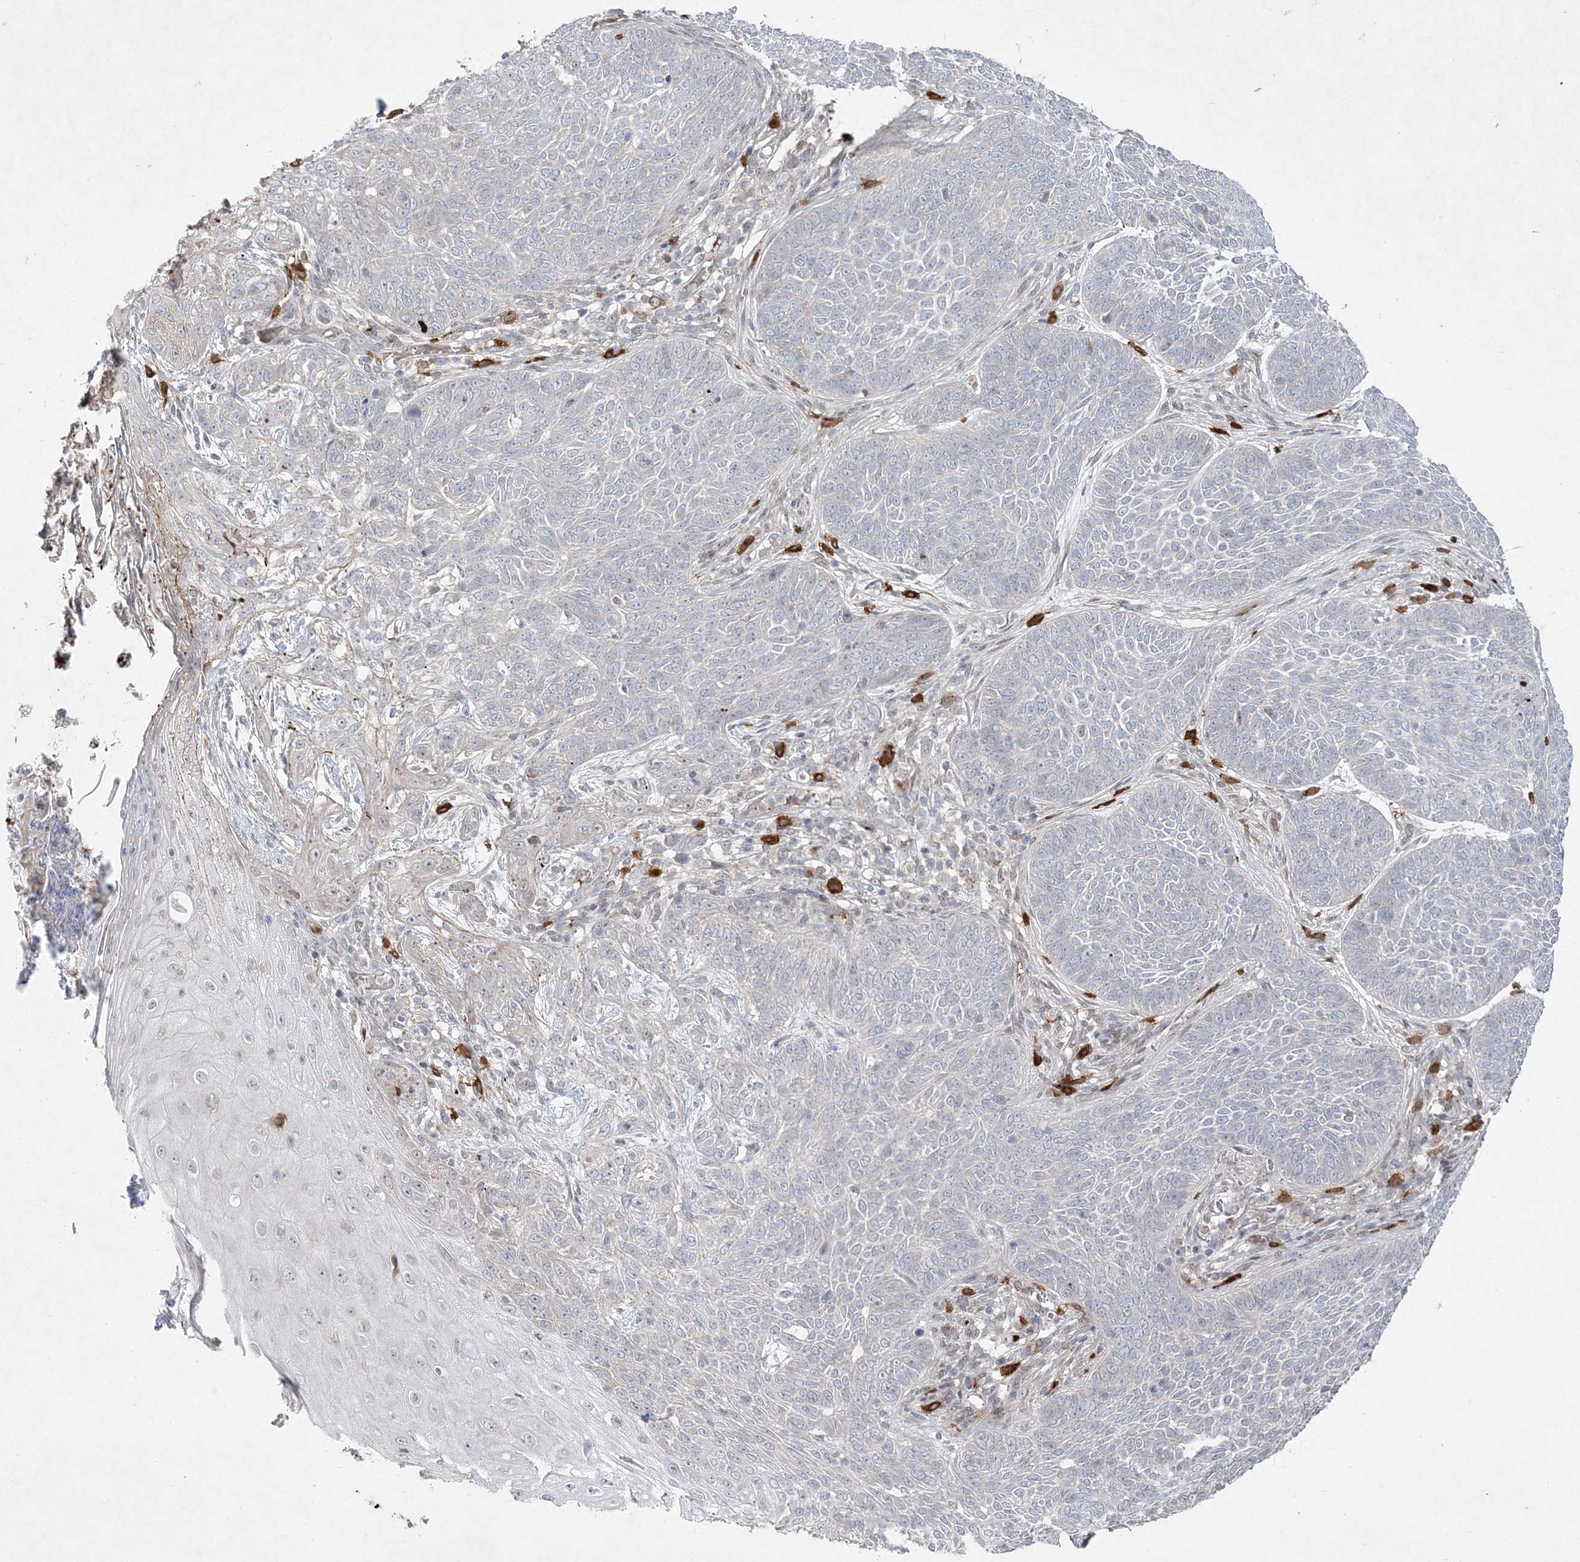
{"staining": {"intensity": "negative", "quantity": "none", "location": "none"}, "tissue": "skin cancer", "cell_type": "Tumor cells", "image_type": "cancer", "snomed": [{"axis": "morphology", "description": "Basal cell carcinoma"}, {"axis": "topography", "description": "Skin"}], "caption": "Photomicrograph shows no significant protein expression in tumor cells of skin basal cell carcinoma.", "gene": "CLNK", "patient": {"sex": "male", "age": 85}}